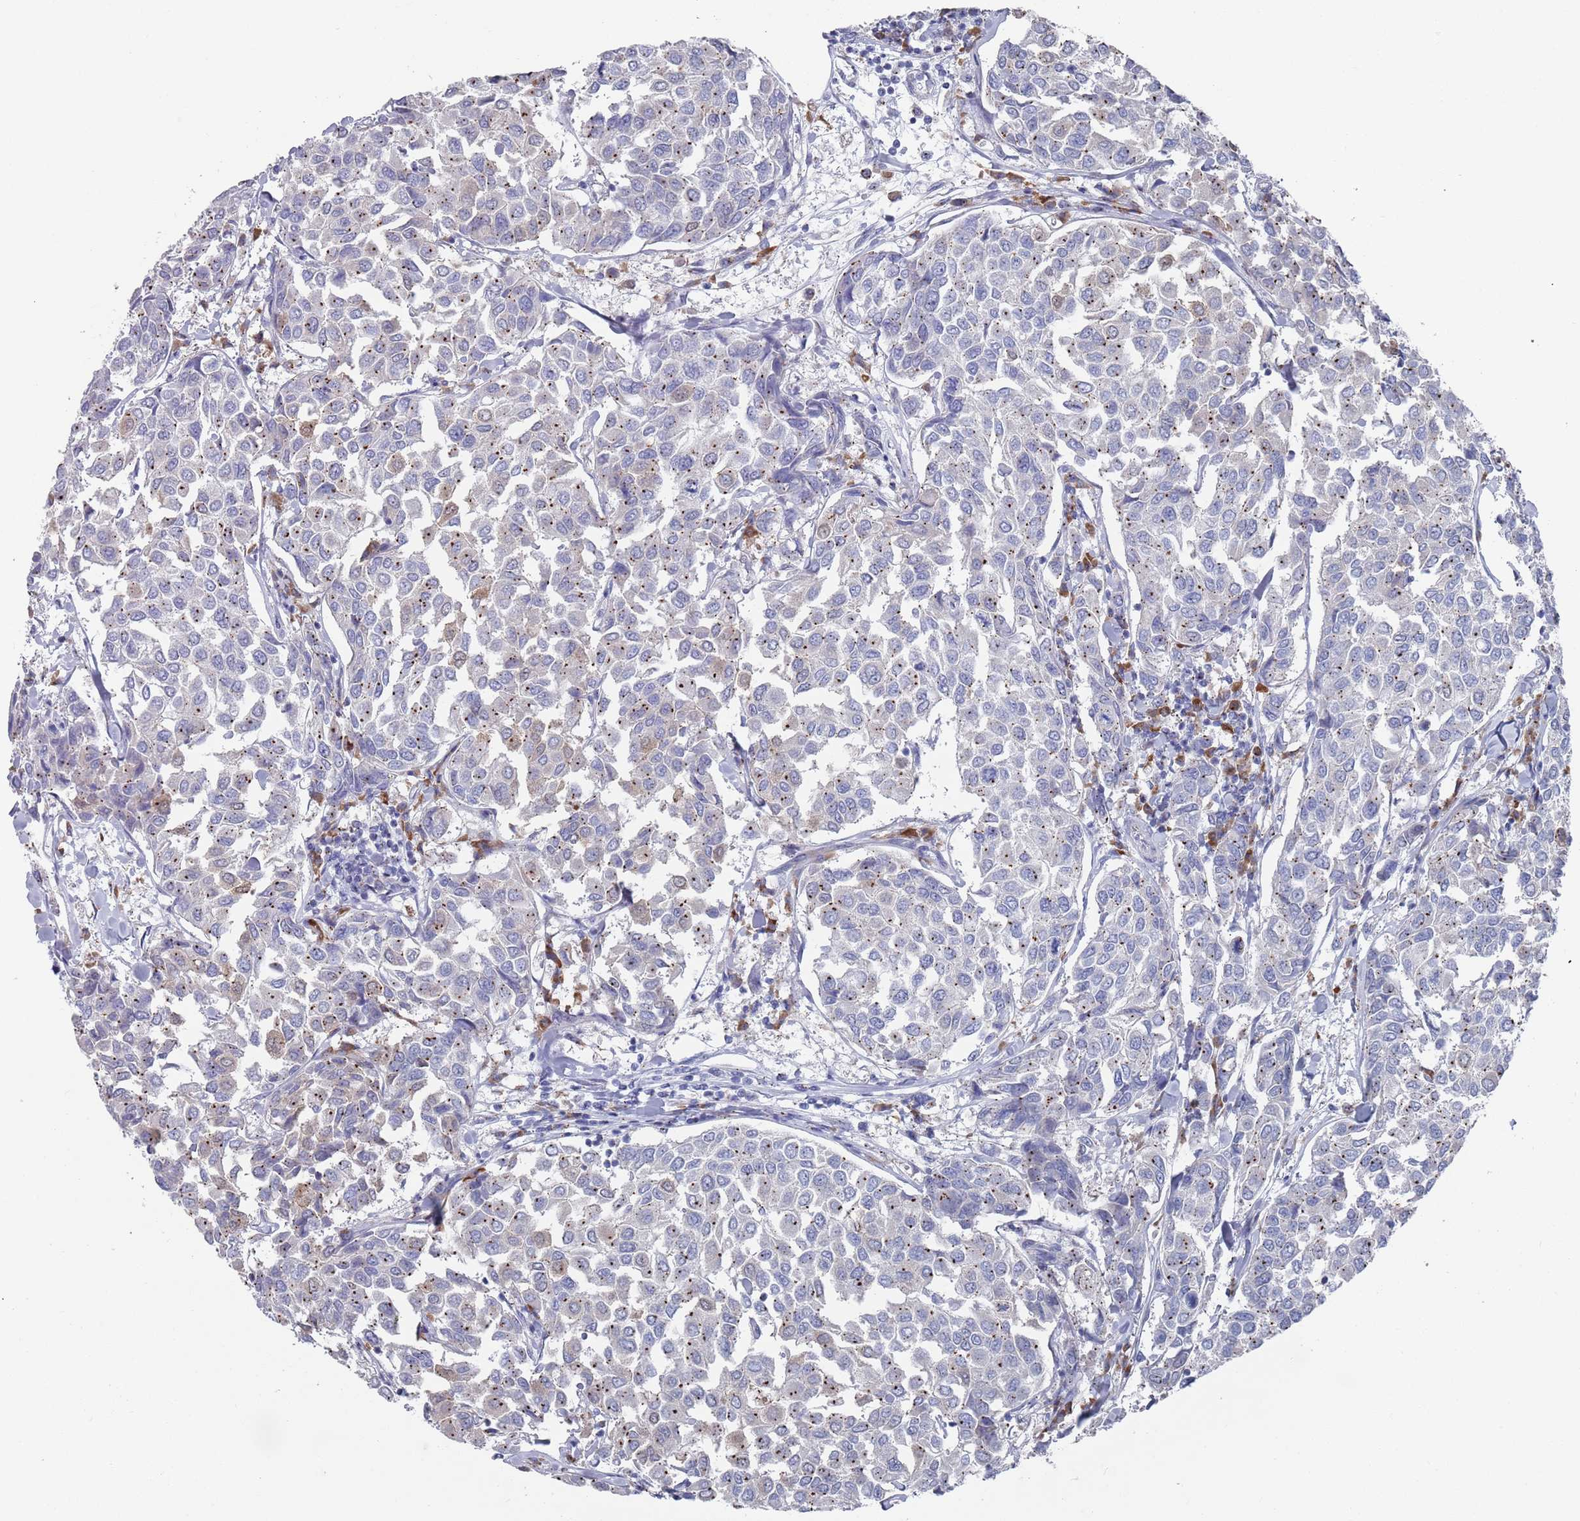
{"staining": {"intensity": "moderate", "quantity": "25%-75%", "location": "cytoplasmic/membranous"}, "tissue": "breast cancer", "cell_type": "Tumor cells", "image_type": "cancer", "snomed": [{"axis": "morphology", "description": "Duct carcinoma"}, {"axis": "topography", "description": "Breast"}], "caption": "Protein staining shows moderate cytoplasmic/membranous staining in about 25%-75% of tumor cells in breast cancer.", "gene": "MAT1A", "patient": {"sex": "female", "age": 55}}